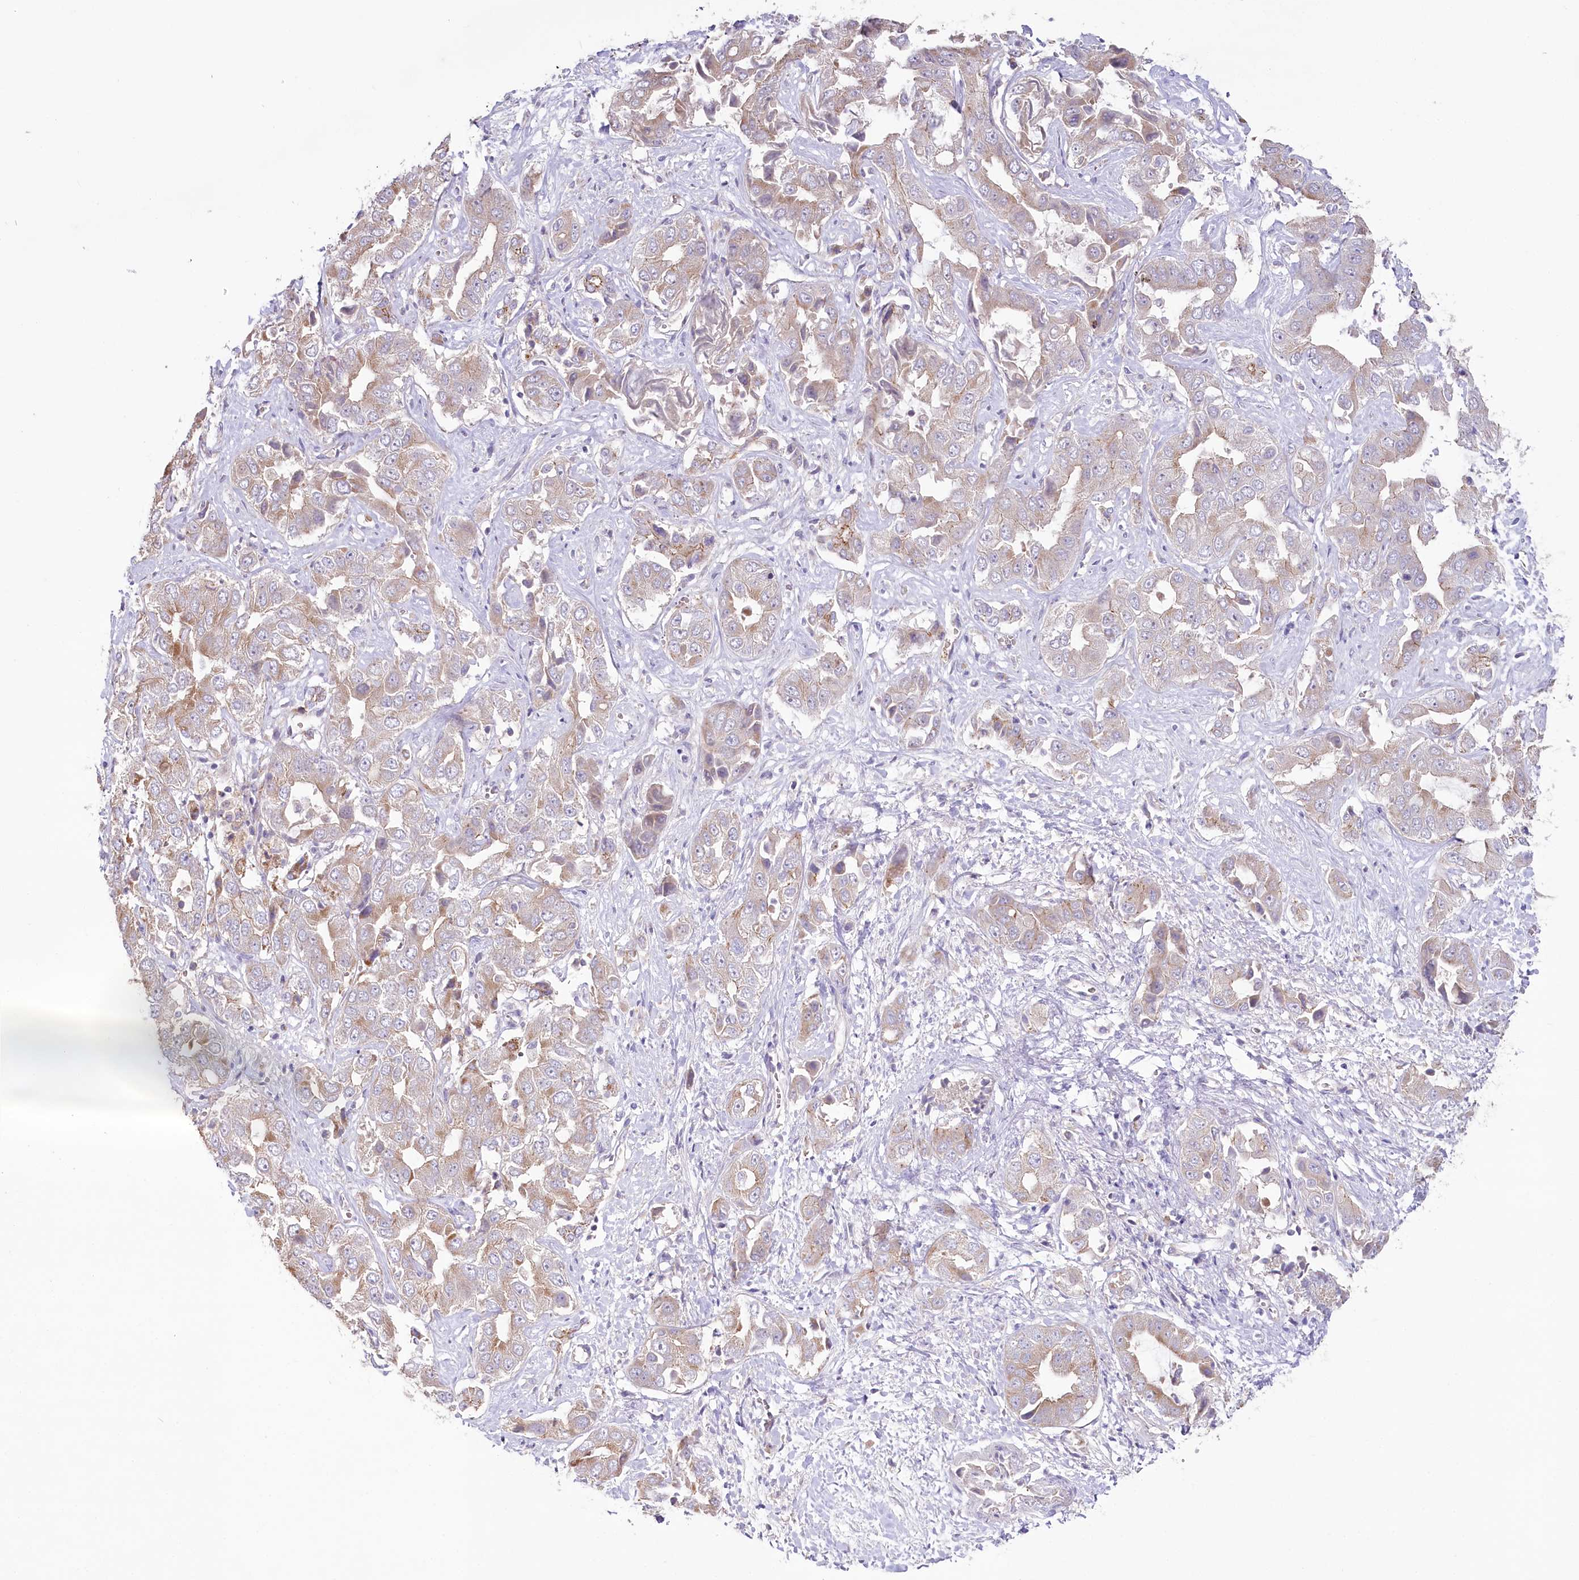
{"staining": {"intensity": "weak", "quantity": "25%-75%", "location": "cytoplasmic/membranous"}, "tissue": "liver cancer", "cell_type": "Tumor cells", "image_type": "cancer", "snomed": [{"axis": "morphology", "description": "Cholangiocarcinoma"}, {"axis": "topography", "description": "Liver"}], "caption": "The image demonstrates a brown stain indicating the presence of a protein in the cytoplasmic/membranous of tumor cells in liver cholangiocarcinoma. (DAB IHC with brightfield microscopy, high magnification).", "gene": "SLC6A11", "patient": {"sex": "female", "age": 52}}